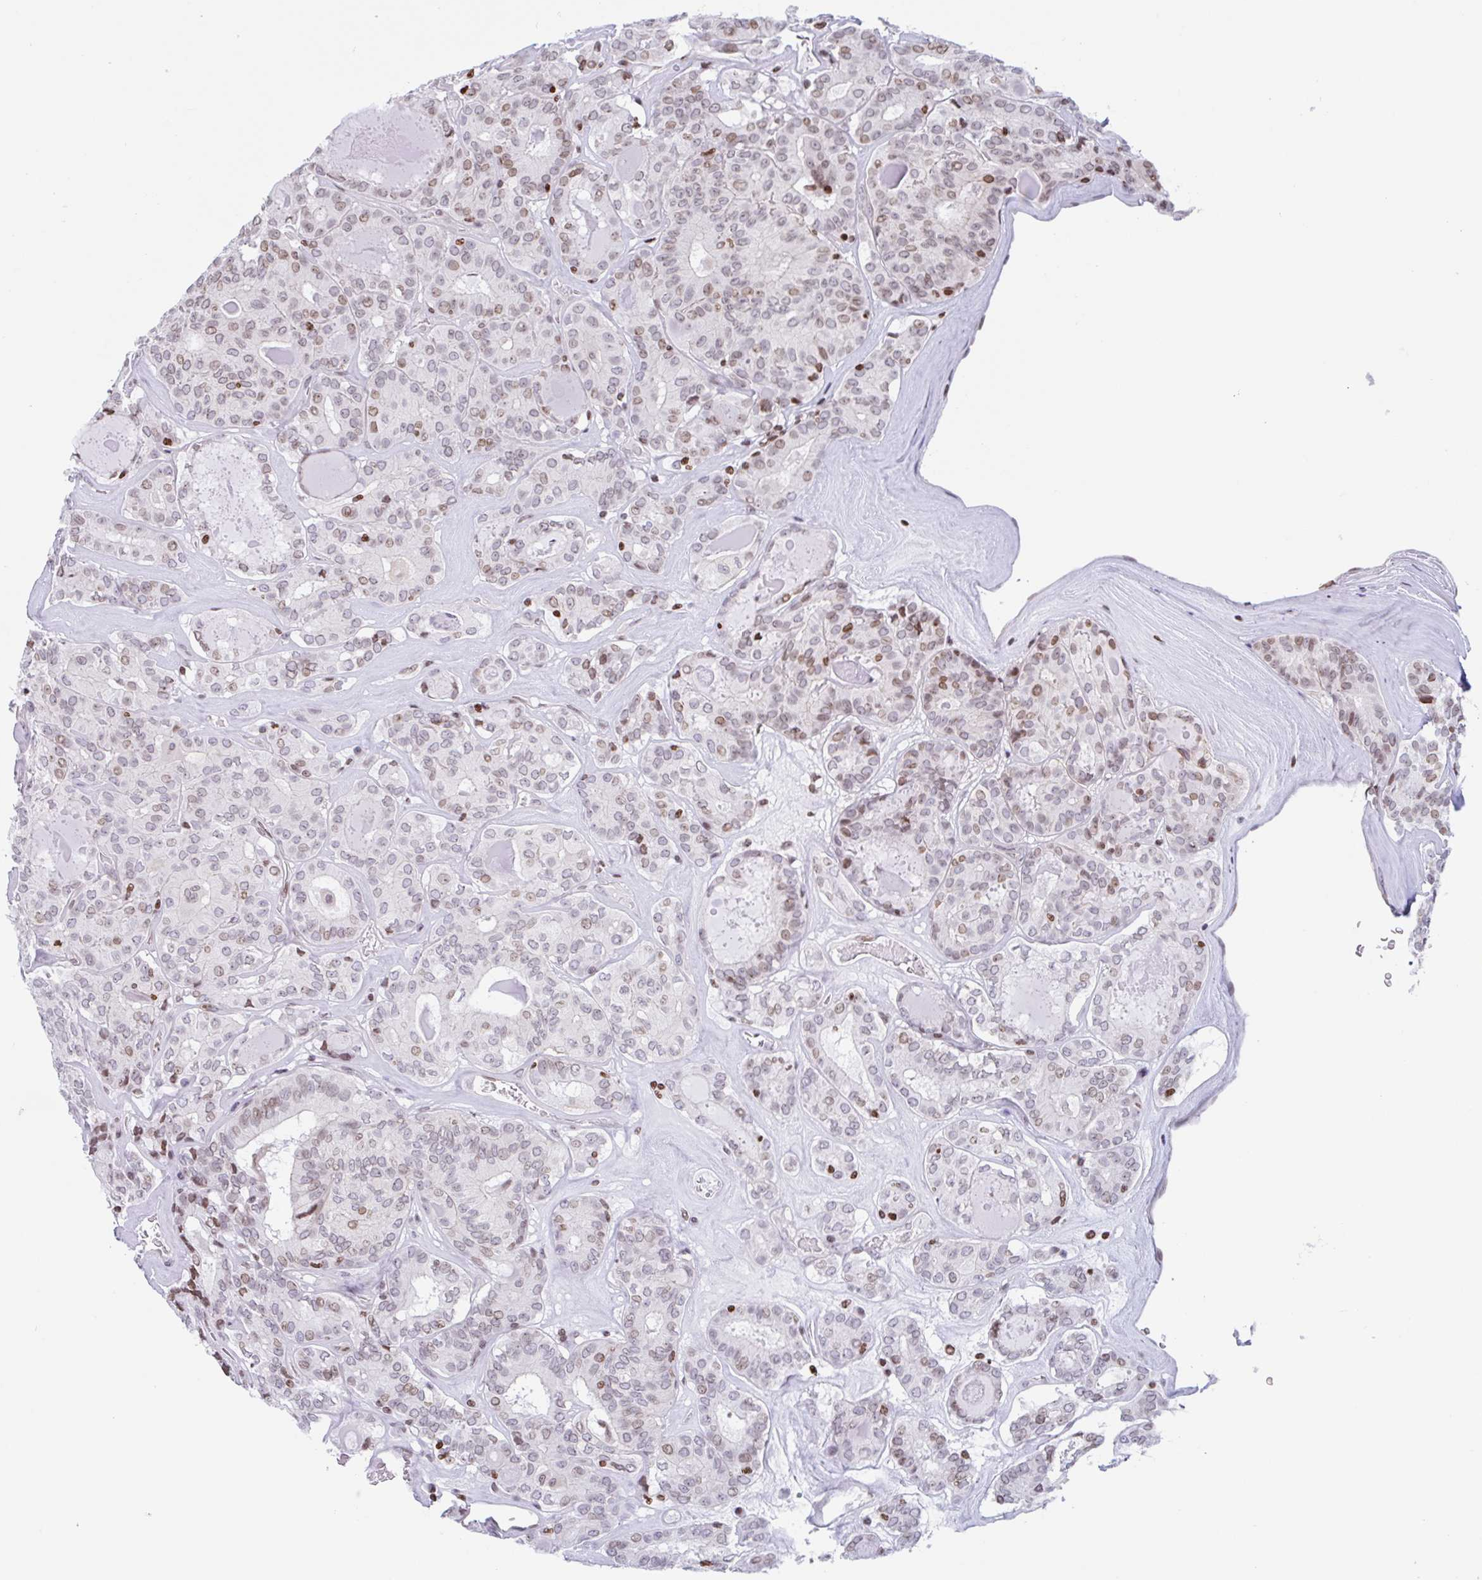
{"staining": {"intensity": "weak", "quantity": "25%-75%", "location": "nuclear"}, "tissue": "thyroid cancer", "cell_type": "Tumor cells", "image_type": "cancer", "snomed": [{"axis": "morphology", "description": "Papillary adenocarcinoma, NOS"}, {"axis": "topography", "description": "Thyroid gland"}], "caption": "A histopathology image of thyroid cancer stained for a protein reveals weak nuclear brown staining in tumor cells.", "gene": "NOL6", "patient": {"sex": "female", "age": 72}}